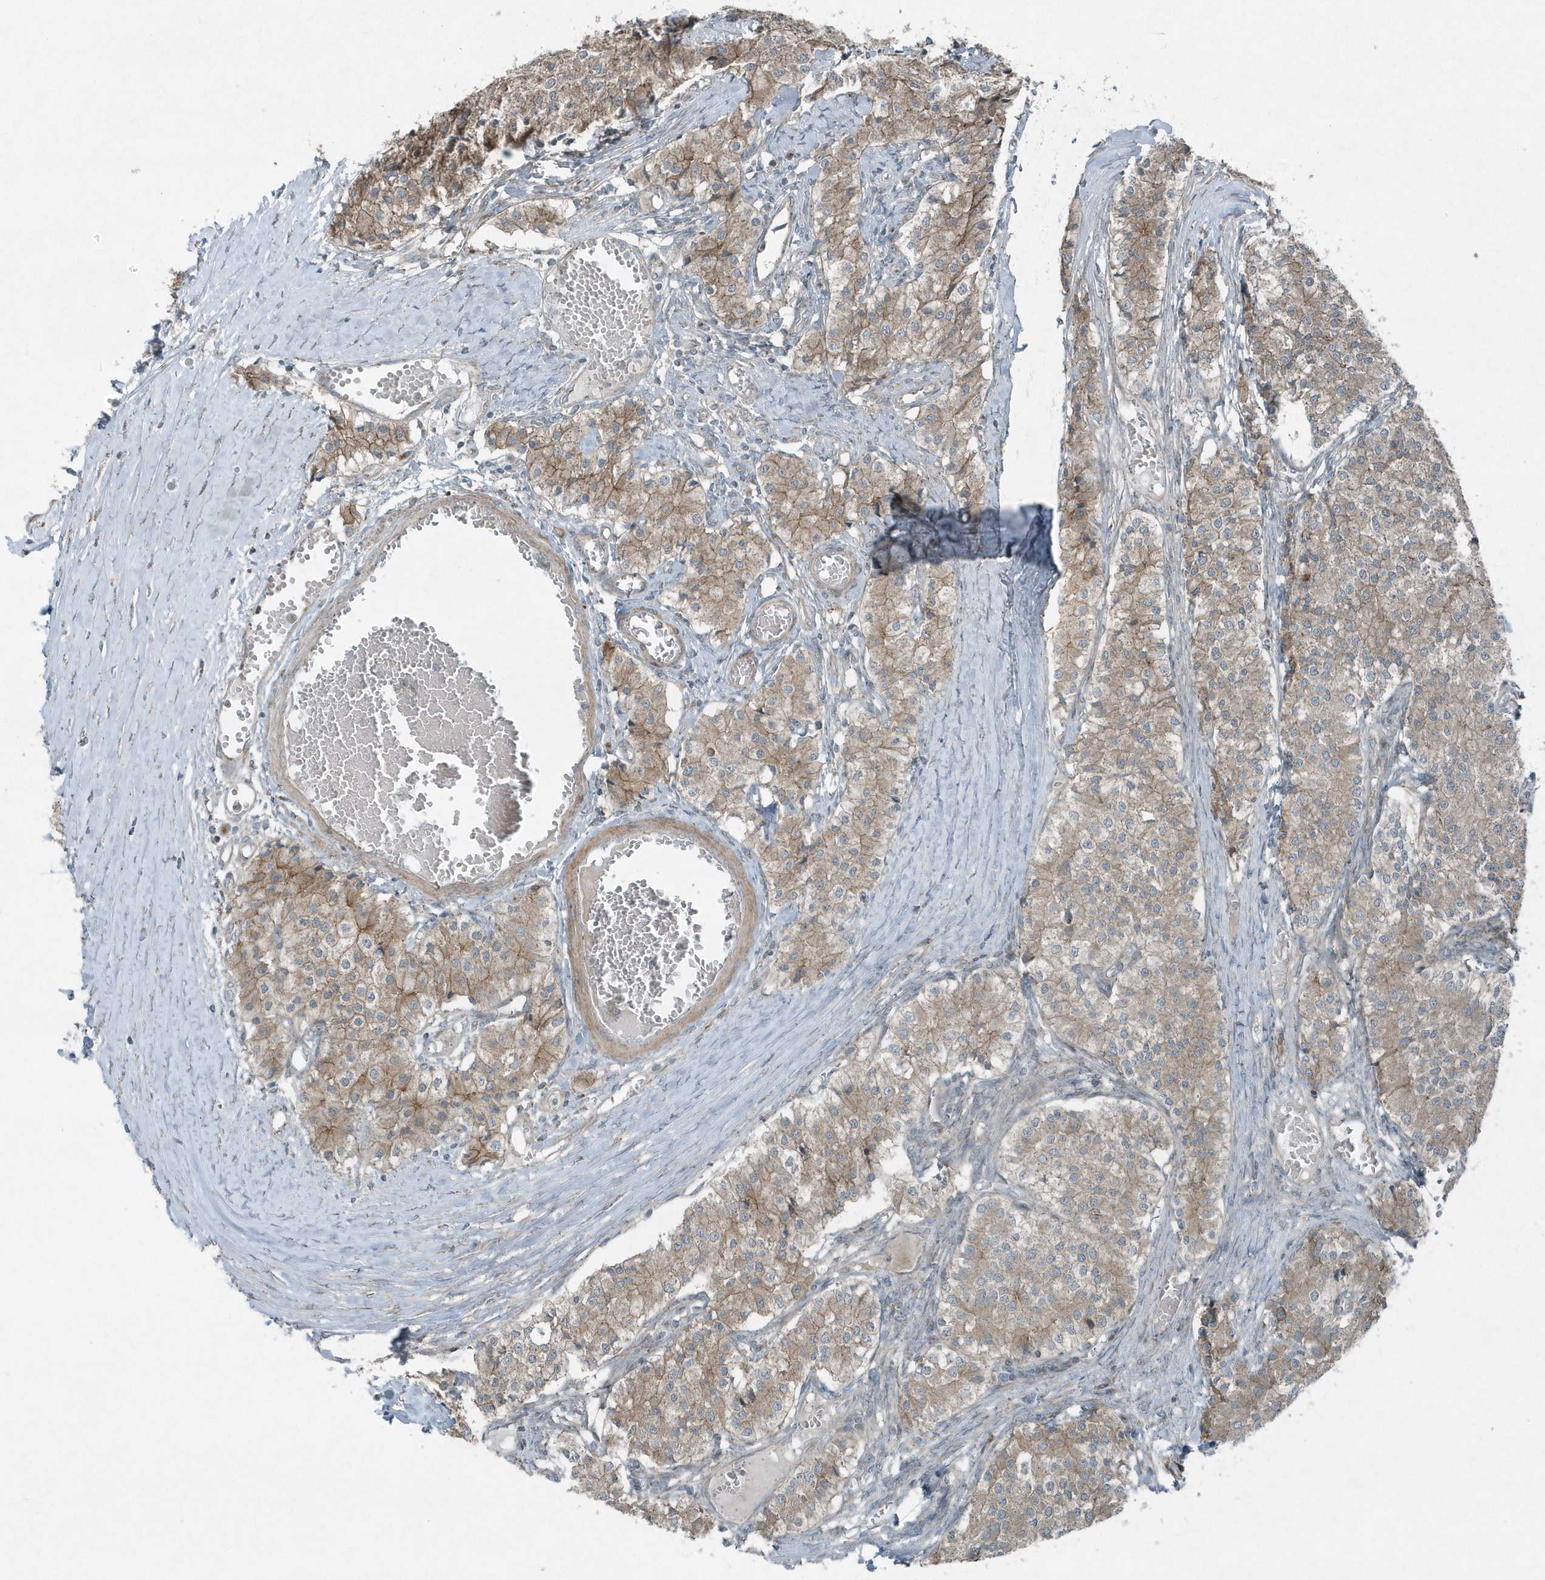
{"staining": {"intensity": "weak", "quantity": "25%-75%", "location": "cytoplasmic/membranous"}, "tissue": "carcinoid", "cell_type": "Tumor cells", "image_type": "cancer", "snomed": [{"axis": "morphology", "description": "Carcinoid, malignant, NOS"}, {"axis": "topography", "description": "Colon"}], "caption": "Immunohistochemistry (IHC) histopathology image of human carcinoid stained for a protein (brown), which shows low levels of weak cytoplasmic/membranous positivity in about 25%-75% of tumor cells.", "gene": "GCC2", "patient": {"sex": "female", "age": 52}}